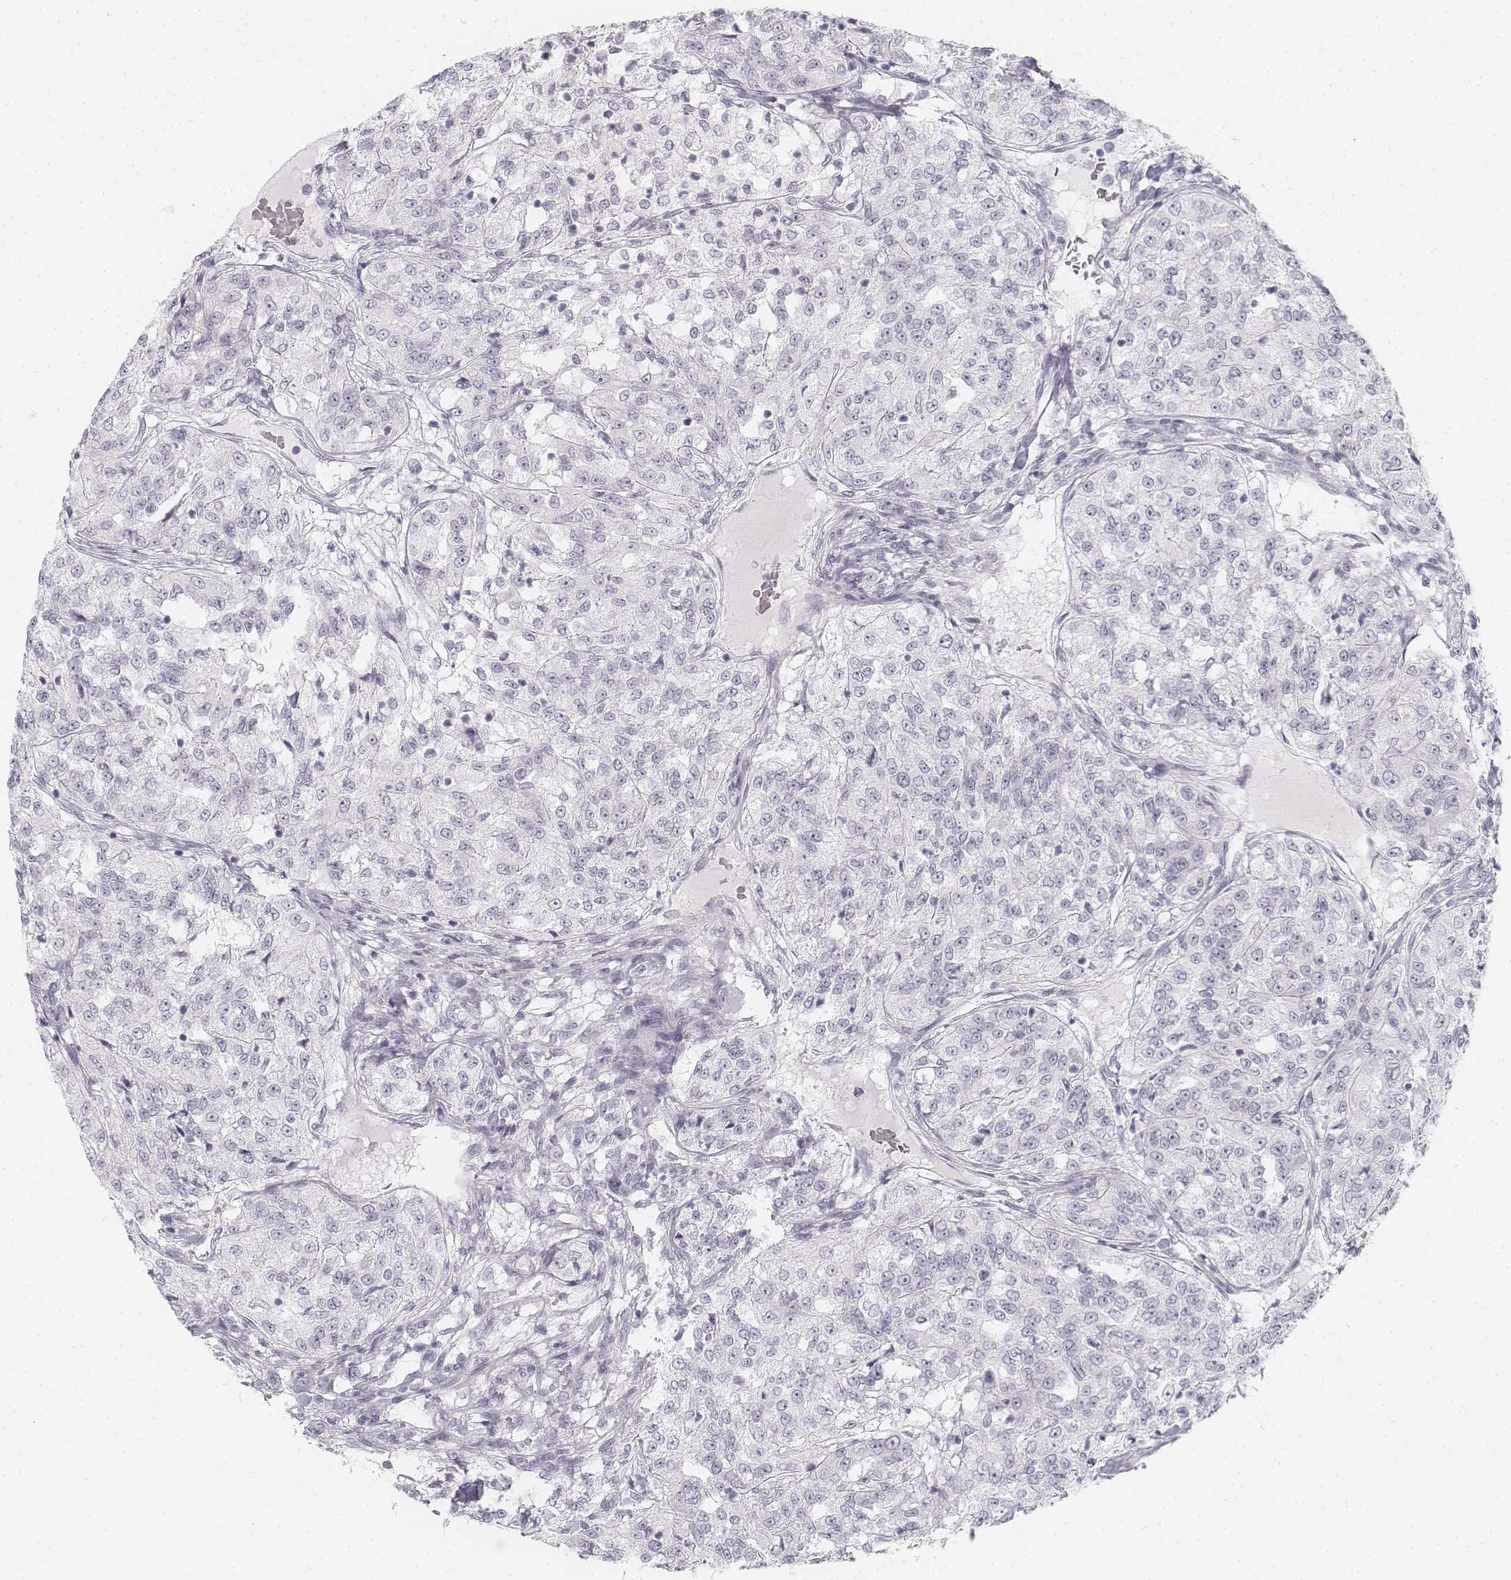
{"staining": {"intensity": "negative", "quantity": "none", "location": "none"}, "tissue": "renal cancer", "cell_type": "Tumor cells", "image_type": "cancer", "snomed": [{"axis": "morphology", "description": "Adenocarcinoma, NOS"}, {"axis": "topography", "description": "Kidney"}], "caption": "Micrograph shows no significant protein staining in tumor cells of renal adenocarcinoma.", "gene": "KRT25", "patient": {"sex": "female", "age": 63}}